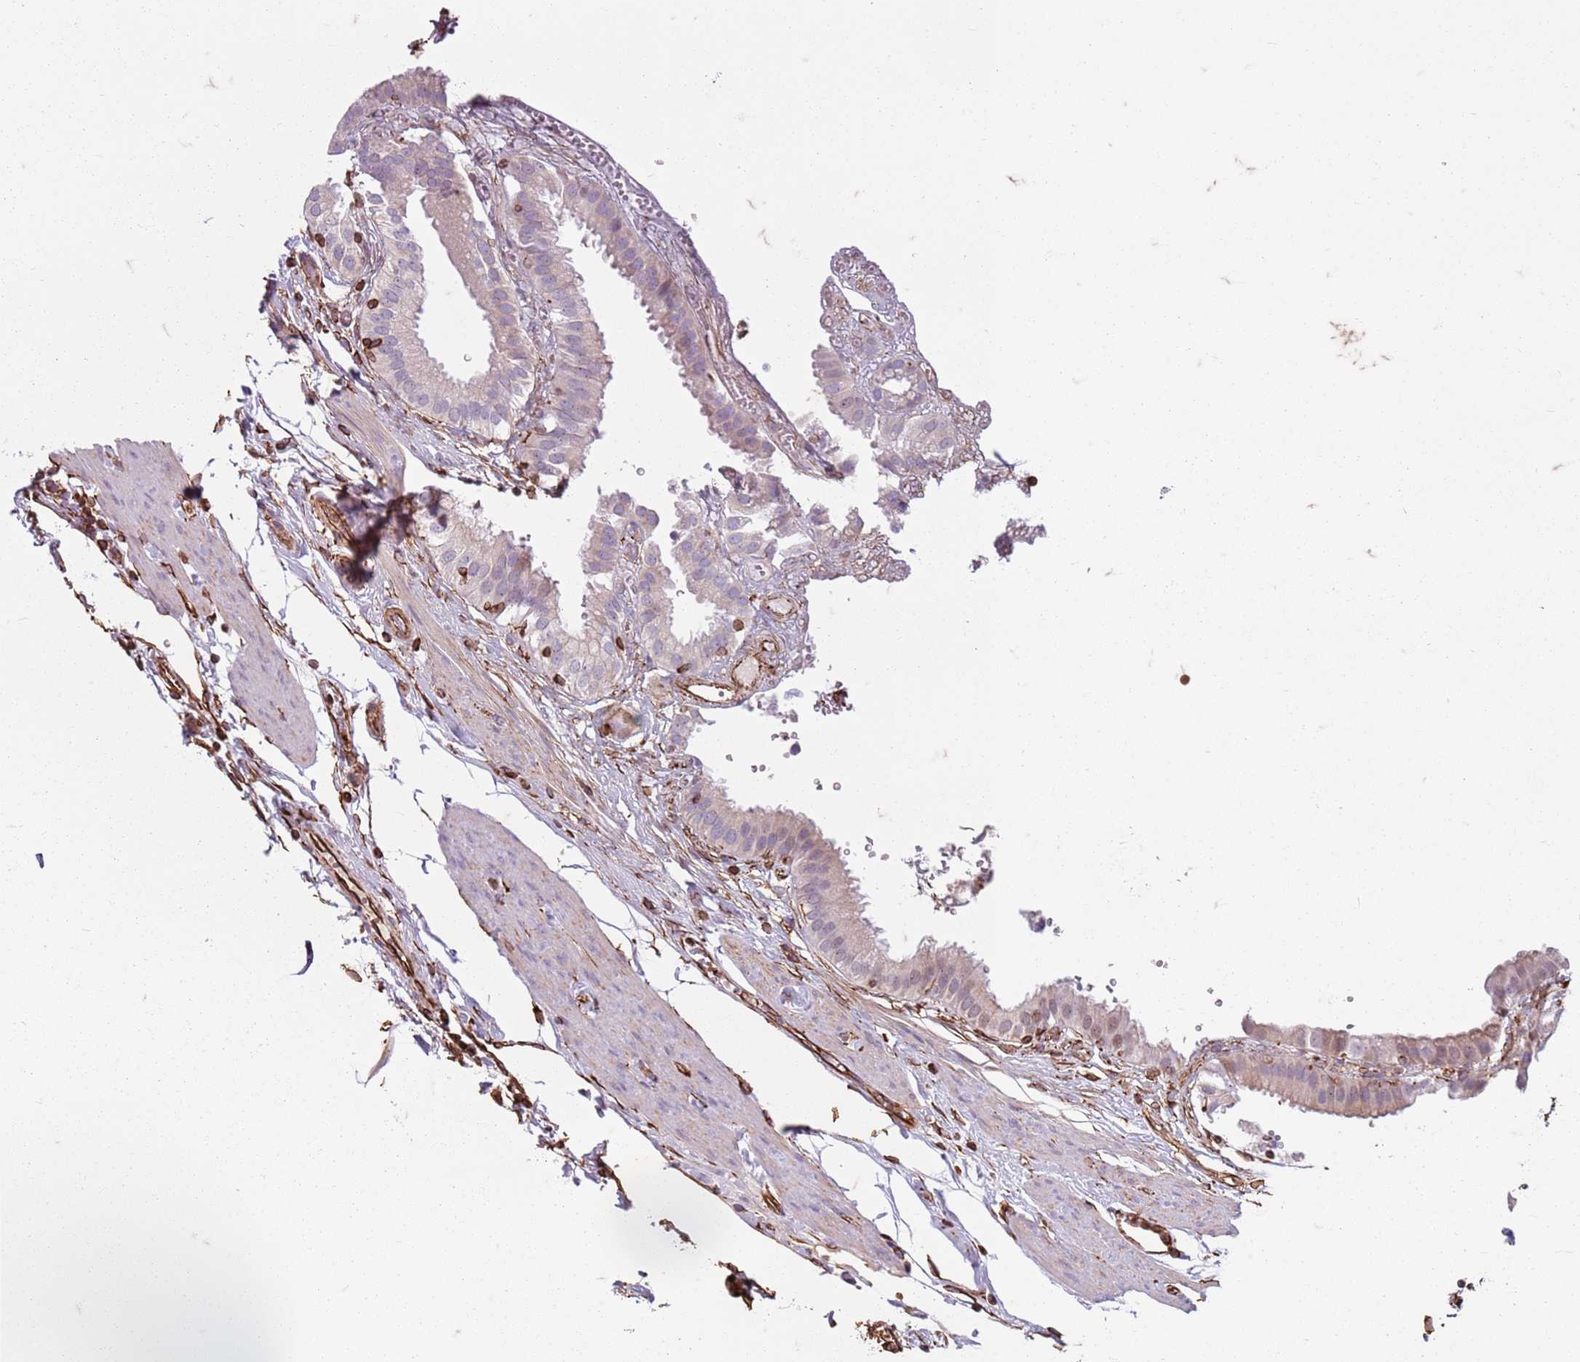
{"staining": {"intensity": "weak", "quantity": "<25%", "location": "cytoplasmic/membranous"}, "tissue": "gallbladder", "cell_type": "Glandular cells", "image_type": "normal", "snomed": [{"axis": "morphology", "description": "Normal tissue, NOS"}, {"axis": "topography", "description": "Gallbladder"}], "caption": "Gallbladder was stained to show a protein in brown. There is no significant expression in glandular cells. (DAB (3,3'-diaminobenzidine) immunohistochemistry (IHC) with hematoxylin counter stain).", "gene": "TAS2R38", "patient": {"sex": "female", "age": 61}}